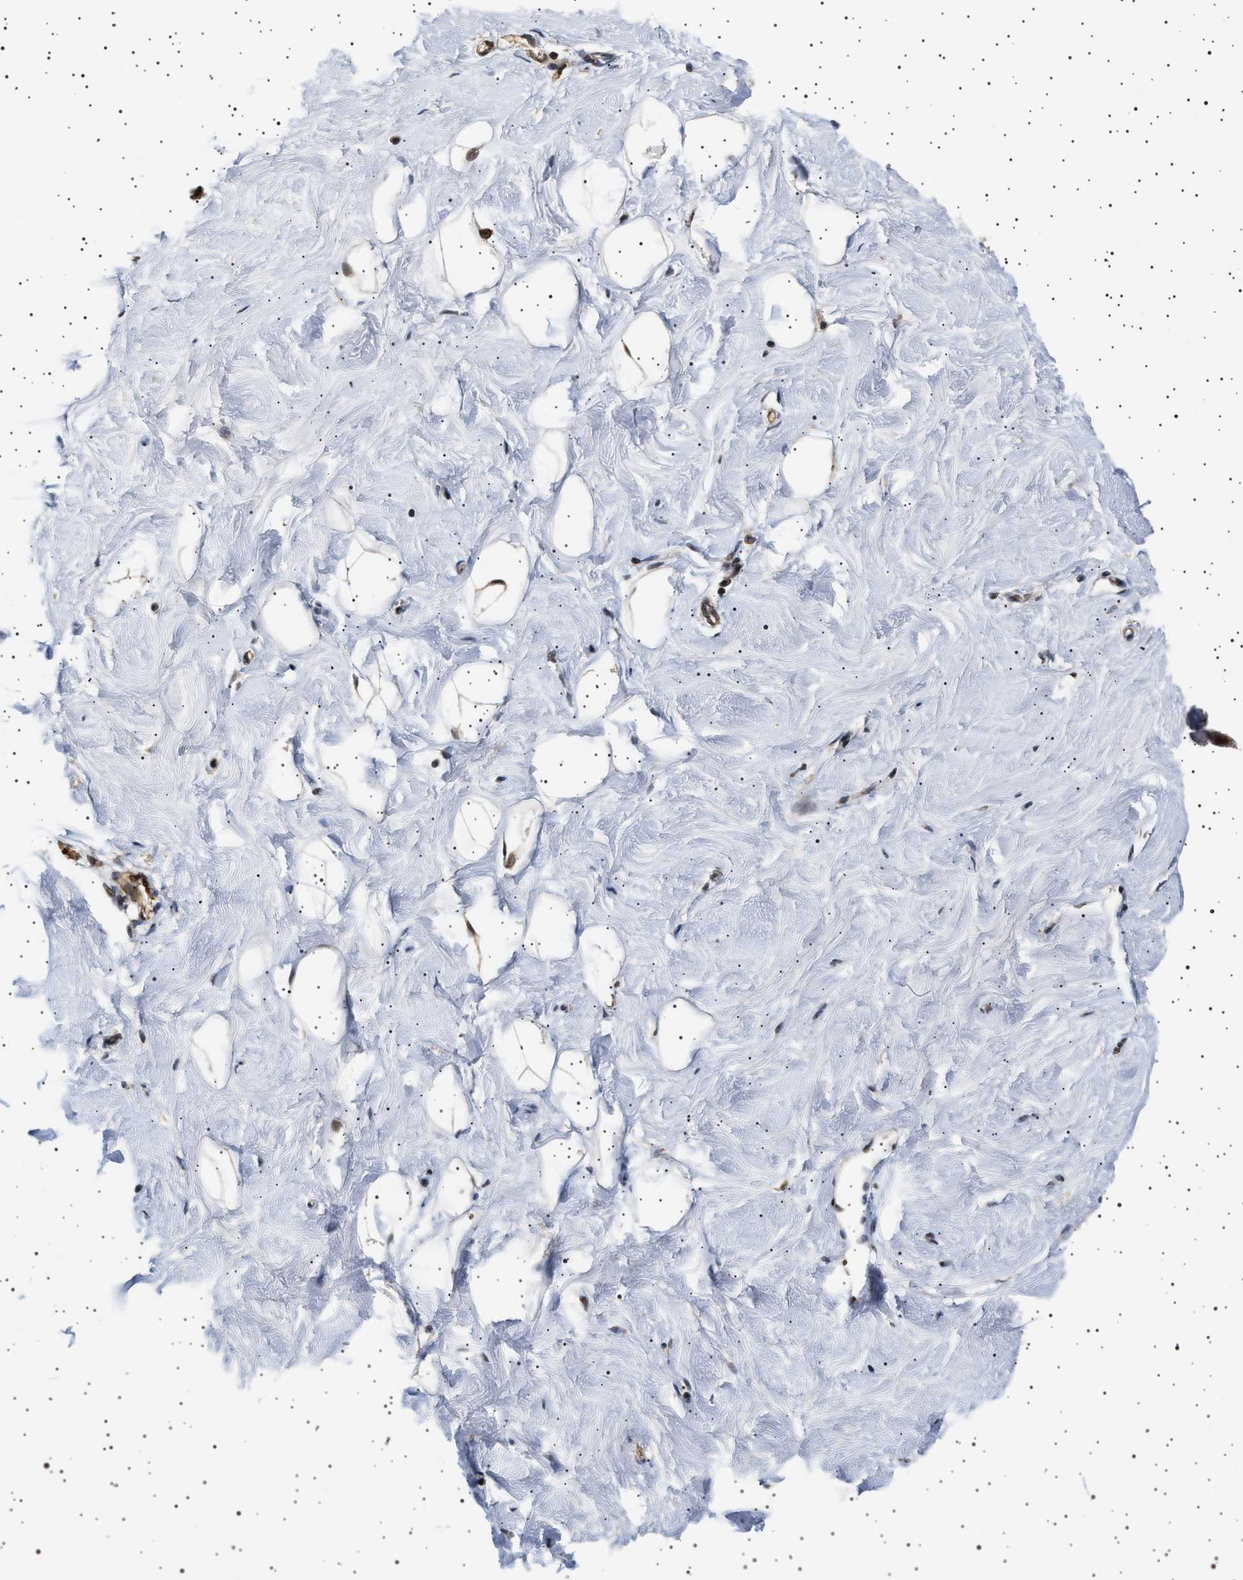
{"staining": {"intensity": "weak", "quantity": ">75%", "location": "nuclear"}, "tissue": "breast", "cell_type": "Adipocytes", "image_type": "normal", "snomed": [{"axis": "morphology", "description": "Normal tissue, NOS"}, {"axis": "topography", "description": "Breast"}], "caption": "The histopathology image exhibits immunohistochemical staining of unremarkable breast. There is weak nuclear expression is appreciated in approximately >75% of adipocytes. Ihc stains the protein in brown and the nuclei are stained blue.", "gene": "BAG3", "patient": {"sex": "female", "age": 23}}